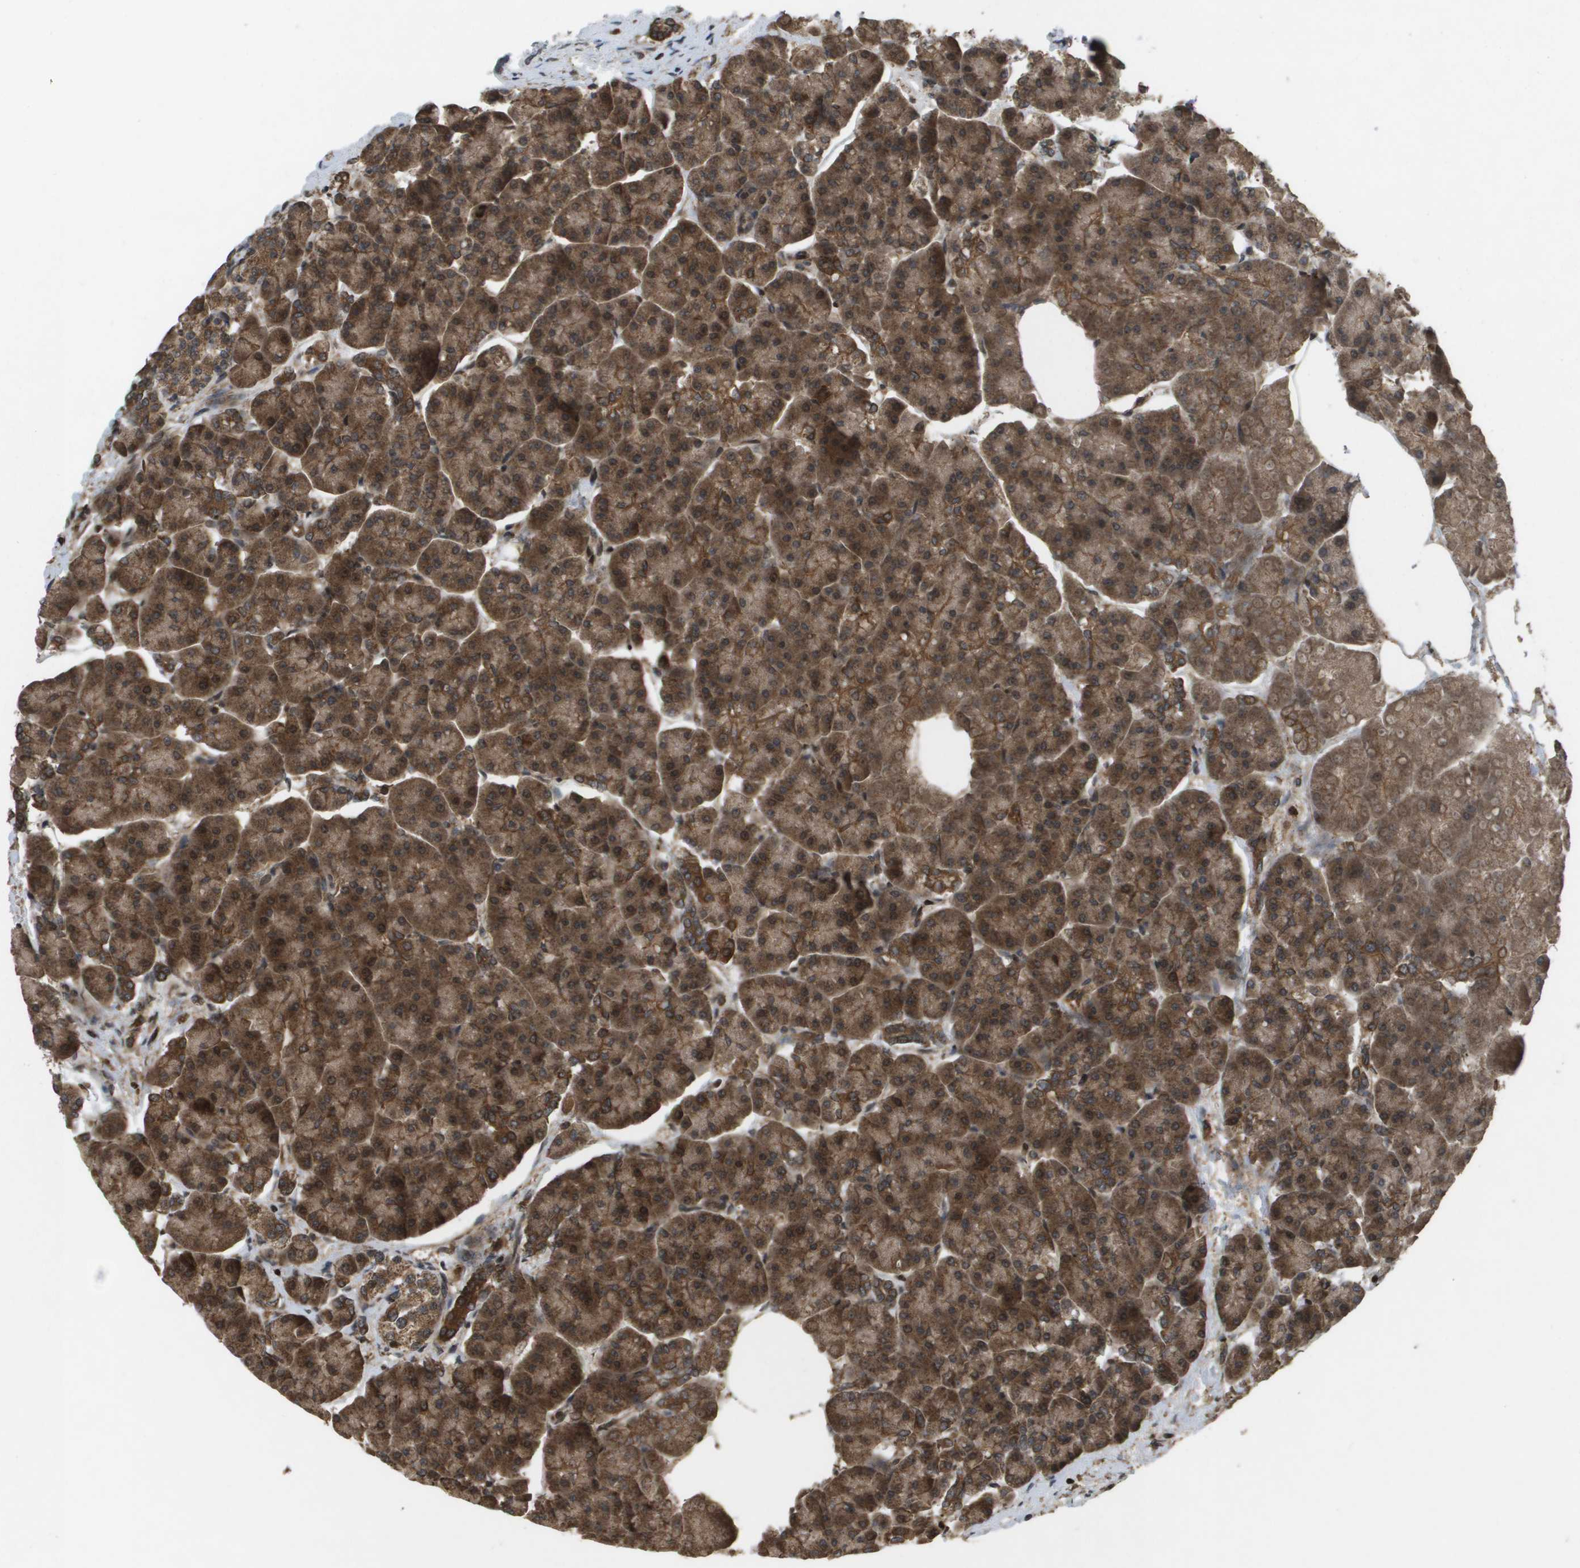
{"staining": {"intensity": "strong", "quantity": ">75%", "location": "cytoplasmic/membranous"}, "tissue": "pancreas", "cell_type": "Exocrine glandular cells", "image_type": "normal", "snomed": [{"axis": "morphology", "description": "Normal tissue, NOS"}, {"axis": "topography", "description": "Pancreas"}], "caption": "High-magnification brightfield microscopy of unremarkable pancreas stained with DAB (brown) and counterstained with hematoxylin (blue). exocrine glandular cells exhibit strong cytoplasmic/membranous positivity is seen in about>75% of cells.", "gene": "KIF11", "patient": {"sex": "female", "age": 70}}